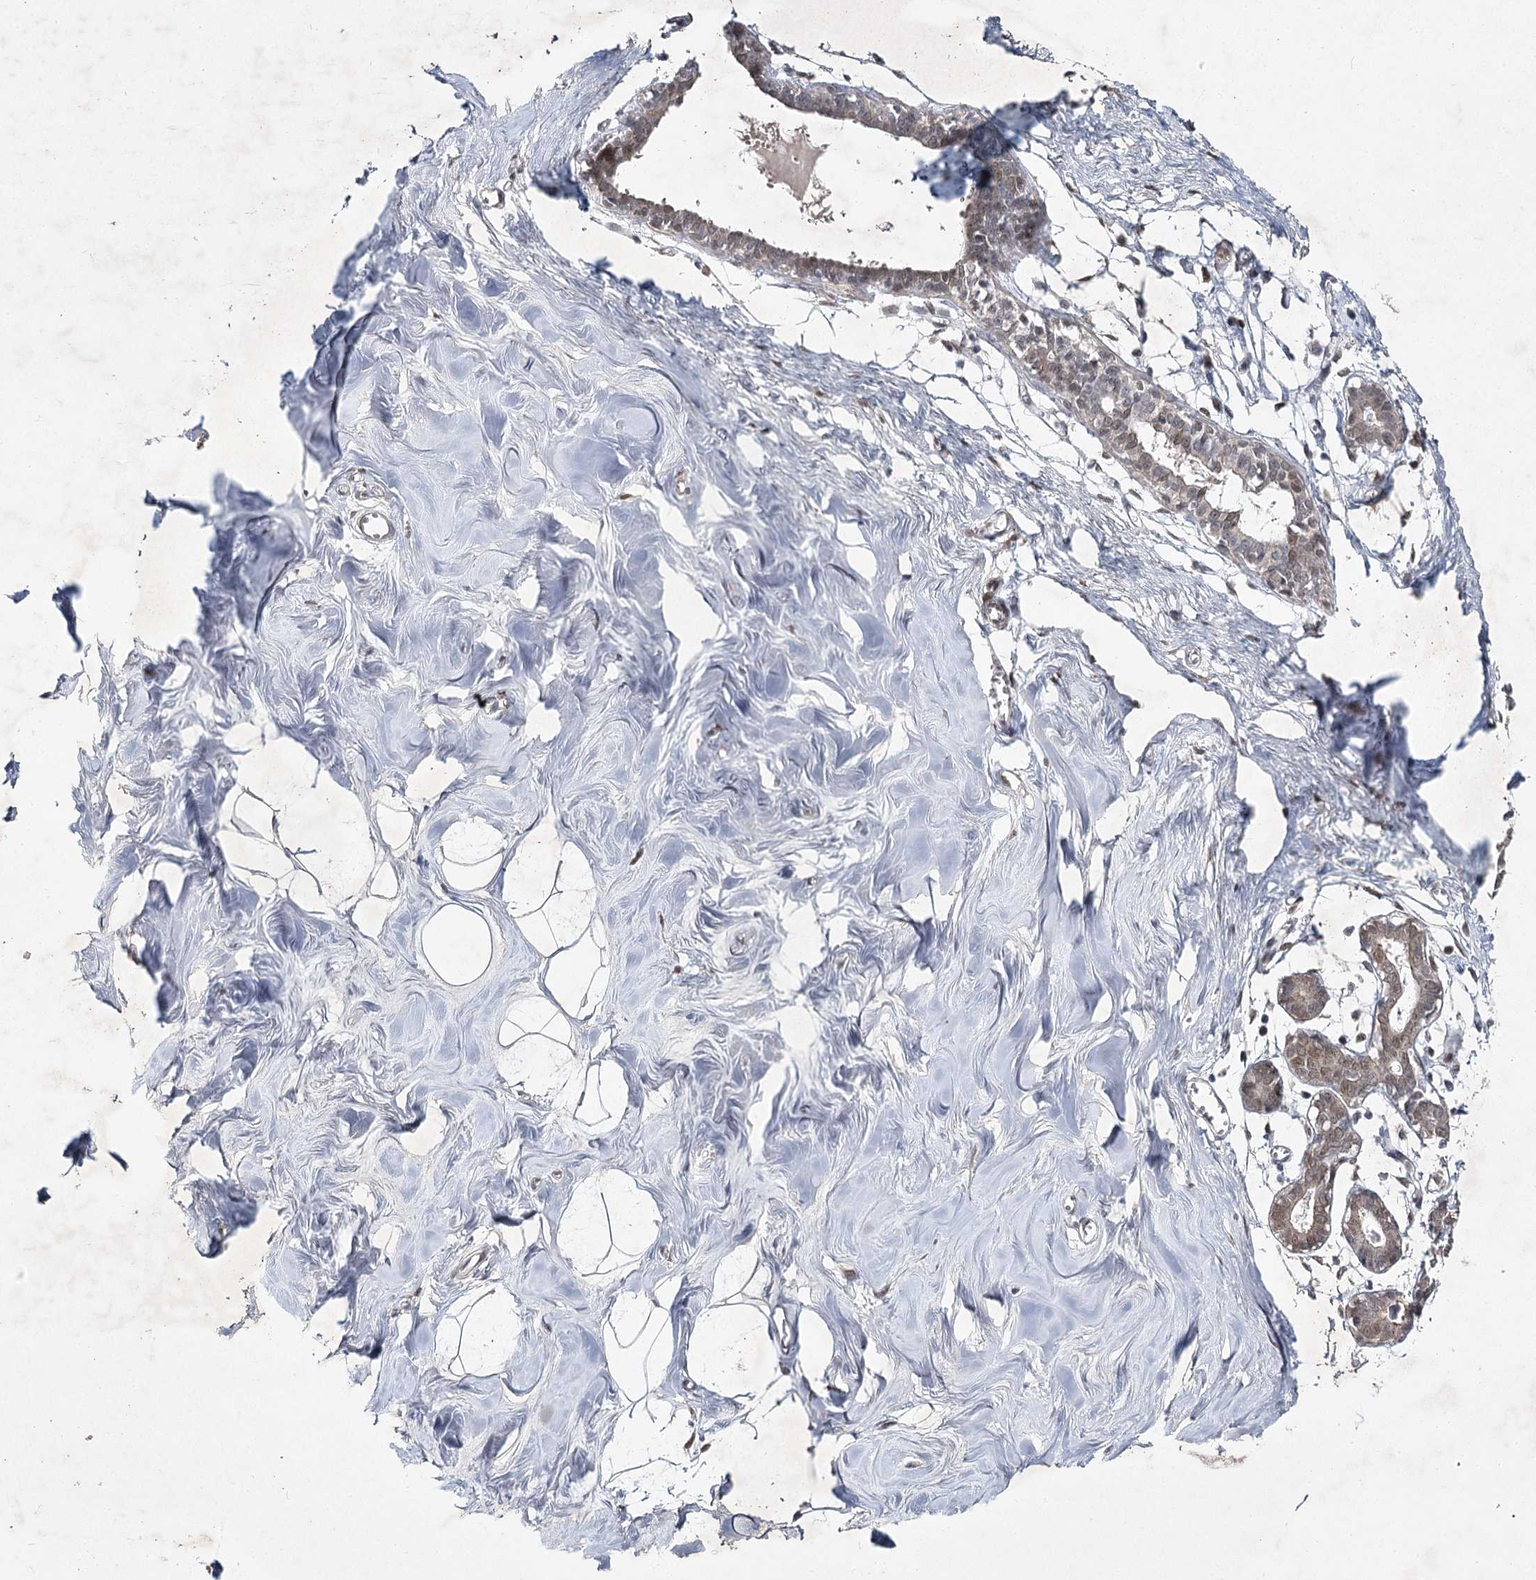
{"staining": {"intensity": "negative", "quantity": "none", "location": "none"}, "tissue": "breast", "cell_type": "Adipocytes", "image_type": "normal", "snomed": [{"axis": "morphology", "description": "Normal tissue, NOS"}, {"axis": "topography", "description": "Breast"}], "caption": "An image of breast stained for a protein reveals no brown staining in adipocytes. Brightfield microscopy of immunohistochemistry stained with DAB (3,3'-diaminobenzidine) (brown) and hematoxylin (blue), captured at high magnification.", "gene": "DCUN1D4", "patient": {"sex": "female", "age": 27}}